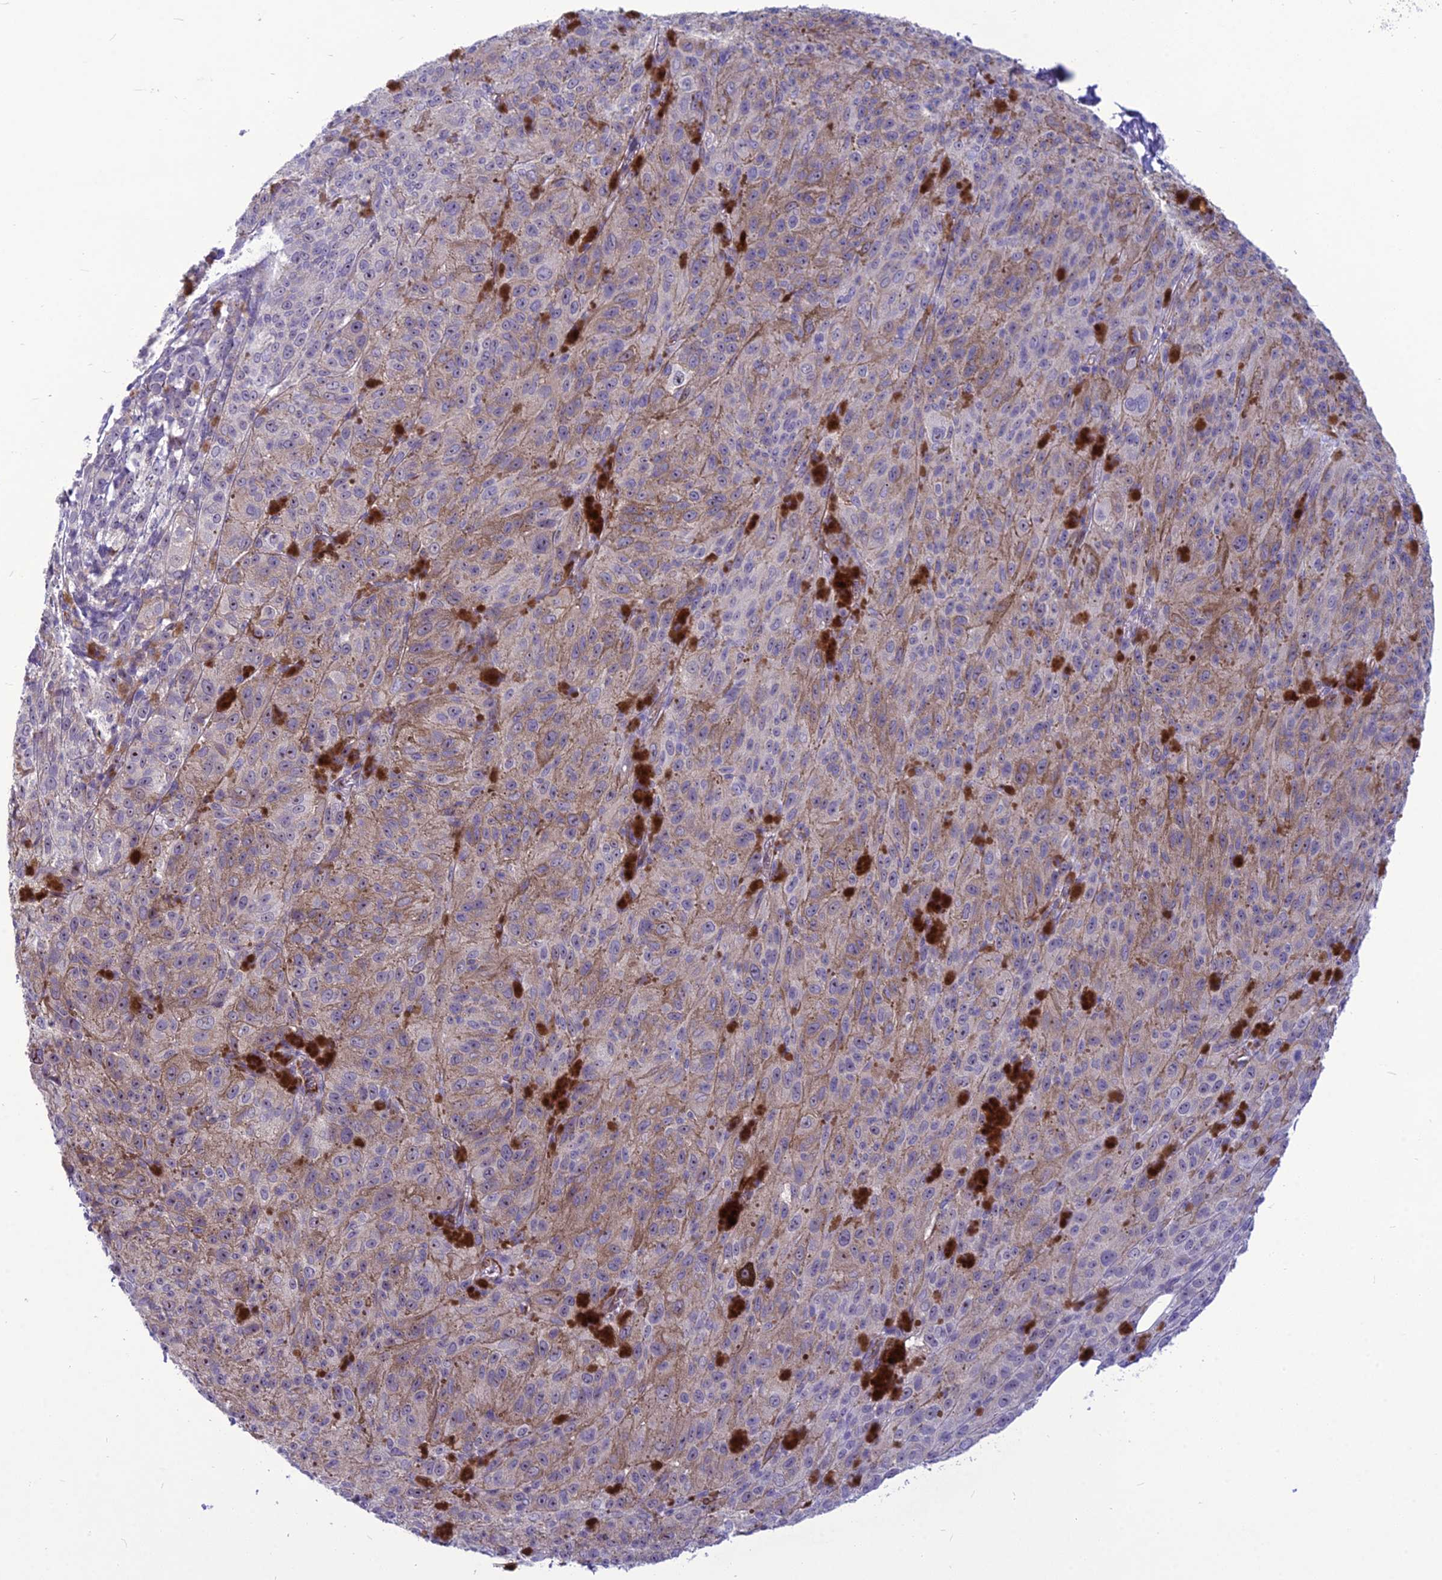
{"staining": {"intensity": "negative", "quantity": "none", "location": "none"}, "tissue": "melanoma", "cell_type": "Tumor cells", "image_type": "cancer", "snomed": [{"axis": "morphology", "description": "Malignant melanoma, NOS"}, {"axis": "topography", "description": "Skin"}], "caption": "Immunohistochemistry (IHC) of human melanoma reveals no staining in tumor cells.", "gene": "BBS7", "patient": {"sex": "female", "age": 52}}